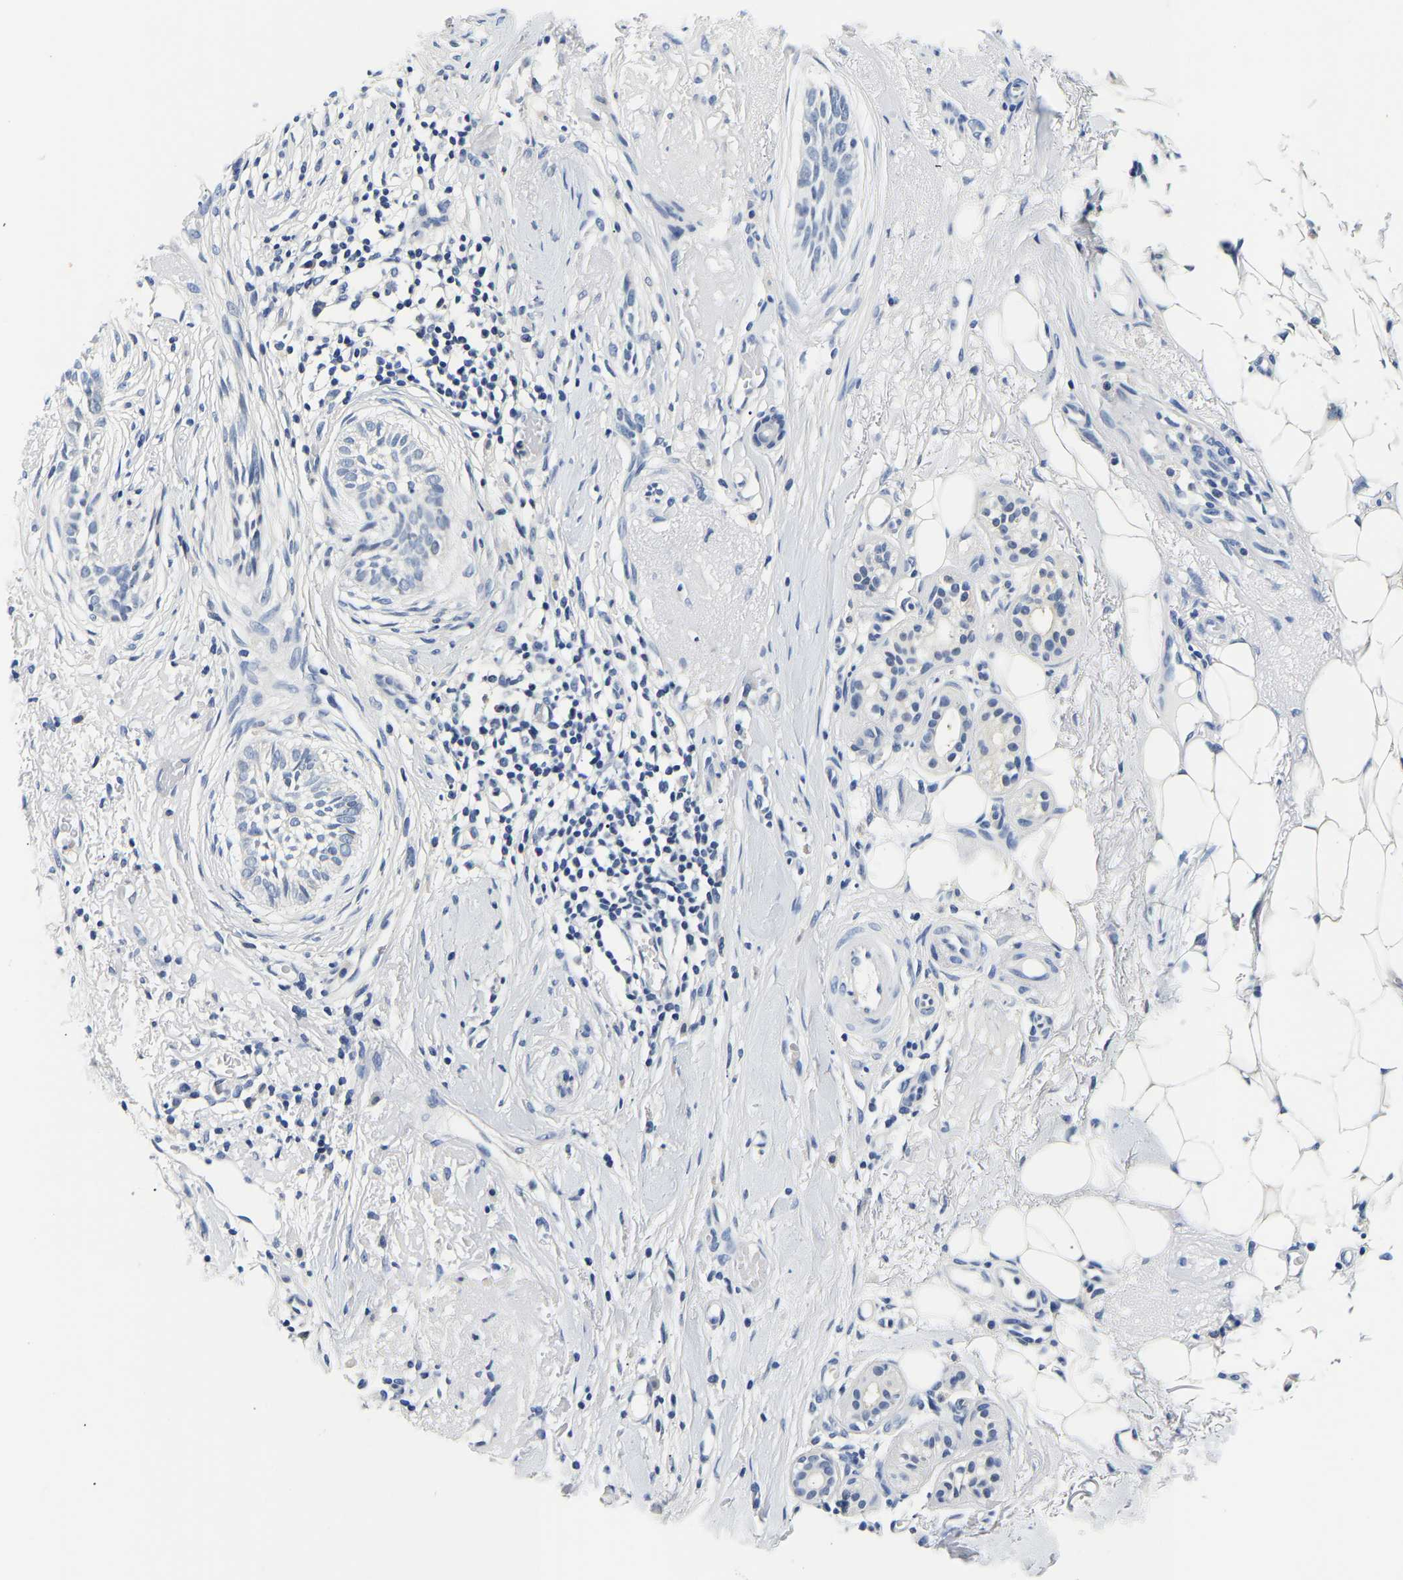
{"staining": {"intensity": "negative", "quantity": "none", "location": "none"}, "tissue": "skin cancer", "cell_type": "Tumor cells", "image_type": "cancer", "snomed": [{"axis": "morphology", "description": "Basal cell carcinoma"}, {"axis": "topography", "description": "Skin"}], "caption": "Micrograph shows no significant protein staining in tumor cells of skin cancer (basal cell carcinoma). (Brightfield microscopy of DAB IHC at high magnification).", "gene": "UCHL3", "patient": {"sex": "female", "age": 88}}